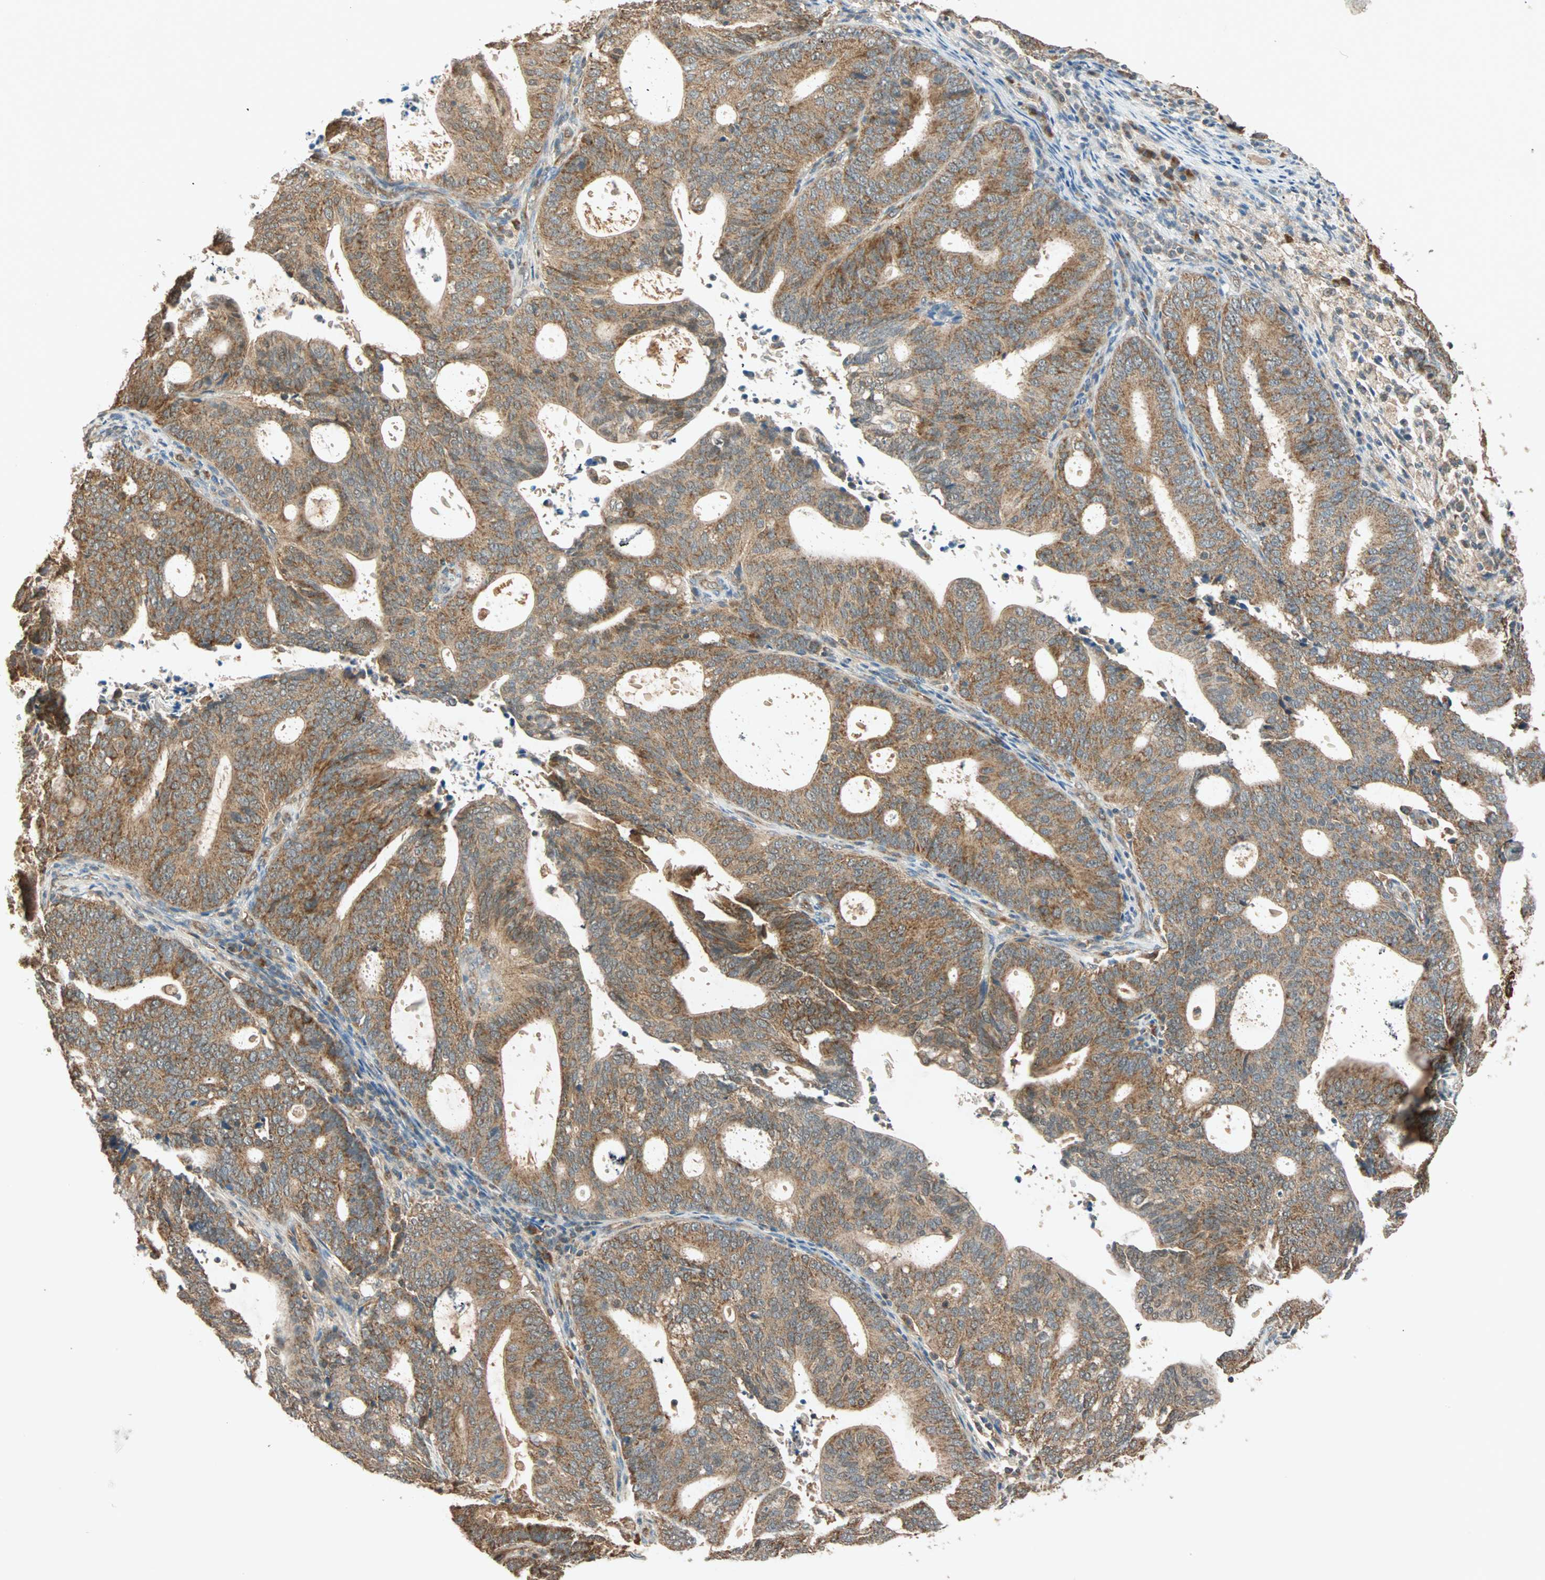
{"staining": {"intensity": "strong", "quantity": ">75%", "location": "cytoplasmic/membranous"}, "tissue": "endometrial cancer", "cell_type": "Tumor cells", "image_type": "cancer", "snomed": [{"axis": "morphology", "description": "Adenocarcinoma, NOS"}, {"axis": "topography", "description": "Uterus"}], "caption": "Endometrial adenocarcinoma was stained to show a protein in brown. There is high levels of strong cytoplasmic/membranous staining in about >75% of tumor cells.", "gene": "MAPK1", "patient": {"sex": "female", "age": 83}}